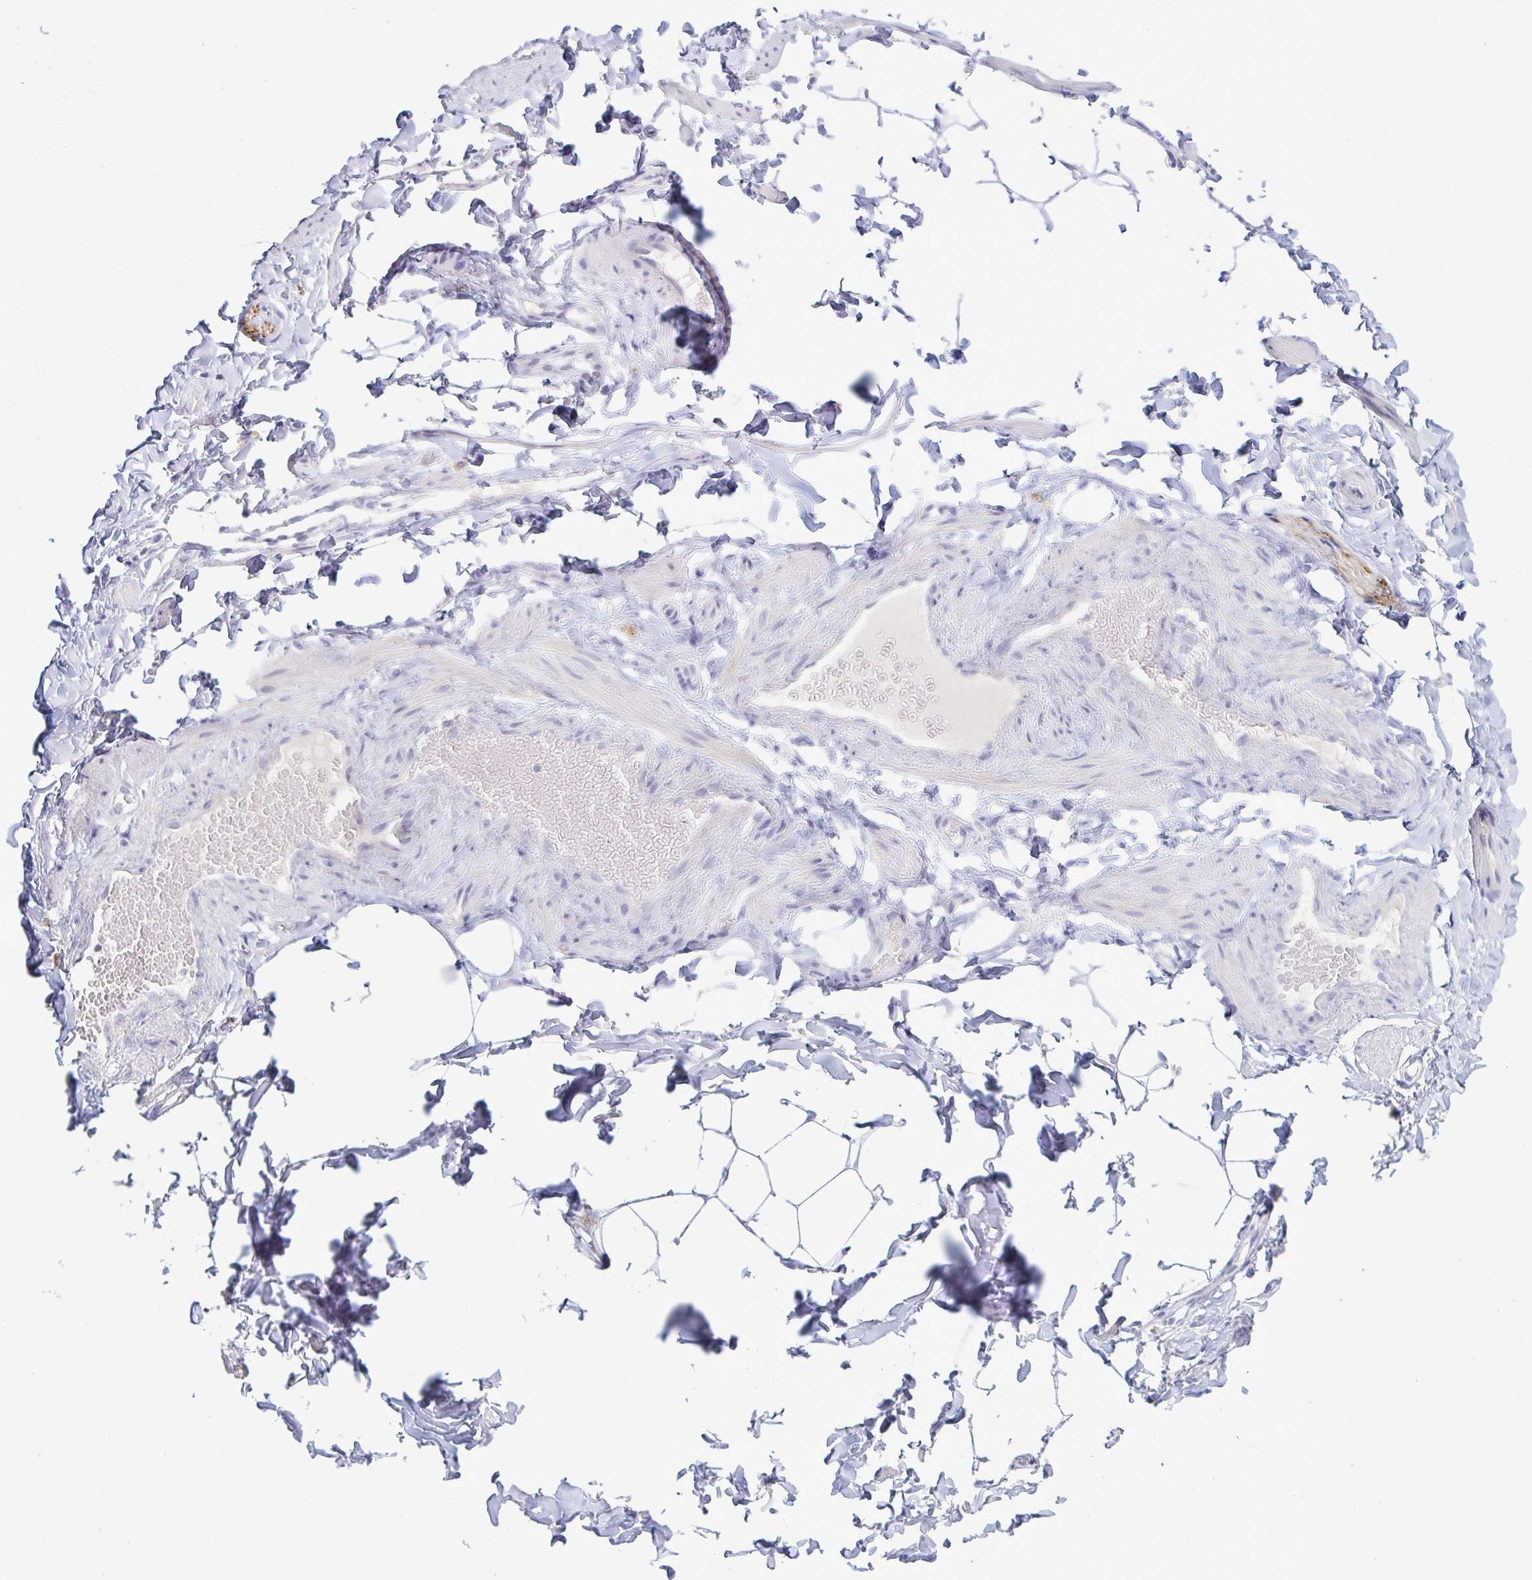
{"staining": {"intensity": "negative", "quantity": "none", "location": "none"}, "tissue": "adipose tissue", "cell_type": "Adipocytes", "image_type": "normal", "snomed": [{"axis": "morphology", "description": "Normal tissue, NOS"}, {"axis": "topography", "description": "Soft tissue"}, {"axis": "topography", "description": "Adipose tissue"}, {"axis": "topography", "description": "Vascular tissue"}, {"axis": "topography", "description": "Peripheral nerve tissue"}], "caption": "Immunohistochemistry (IHC) image of benign adipose tissue: human adipose tissue stained with DAB displays no significant protein expression in adipocytes.", "gene": "NAA30", "patient": {"sex": "male", "age": 29}}